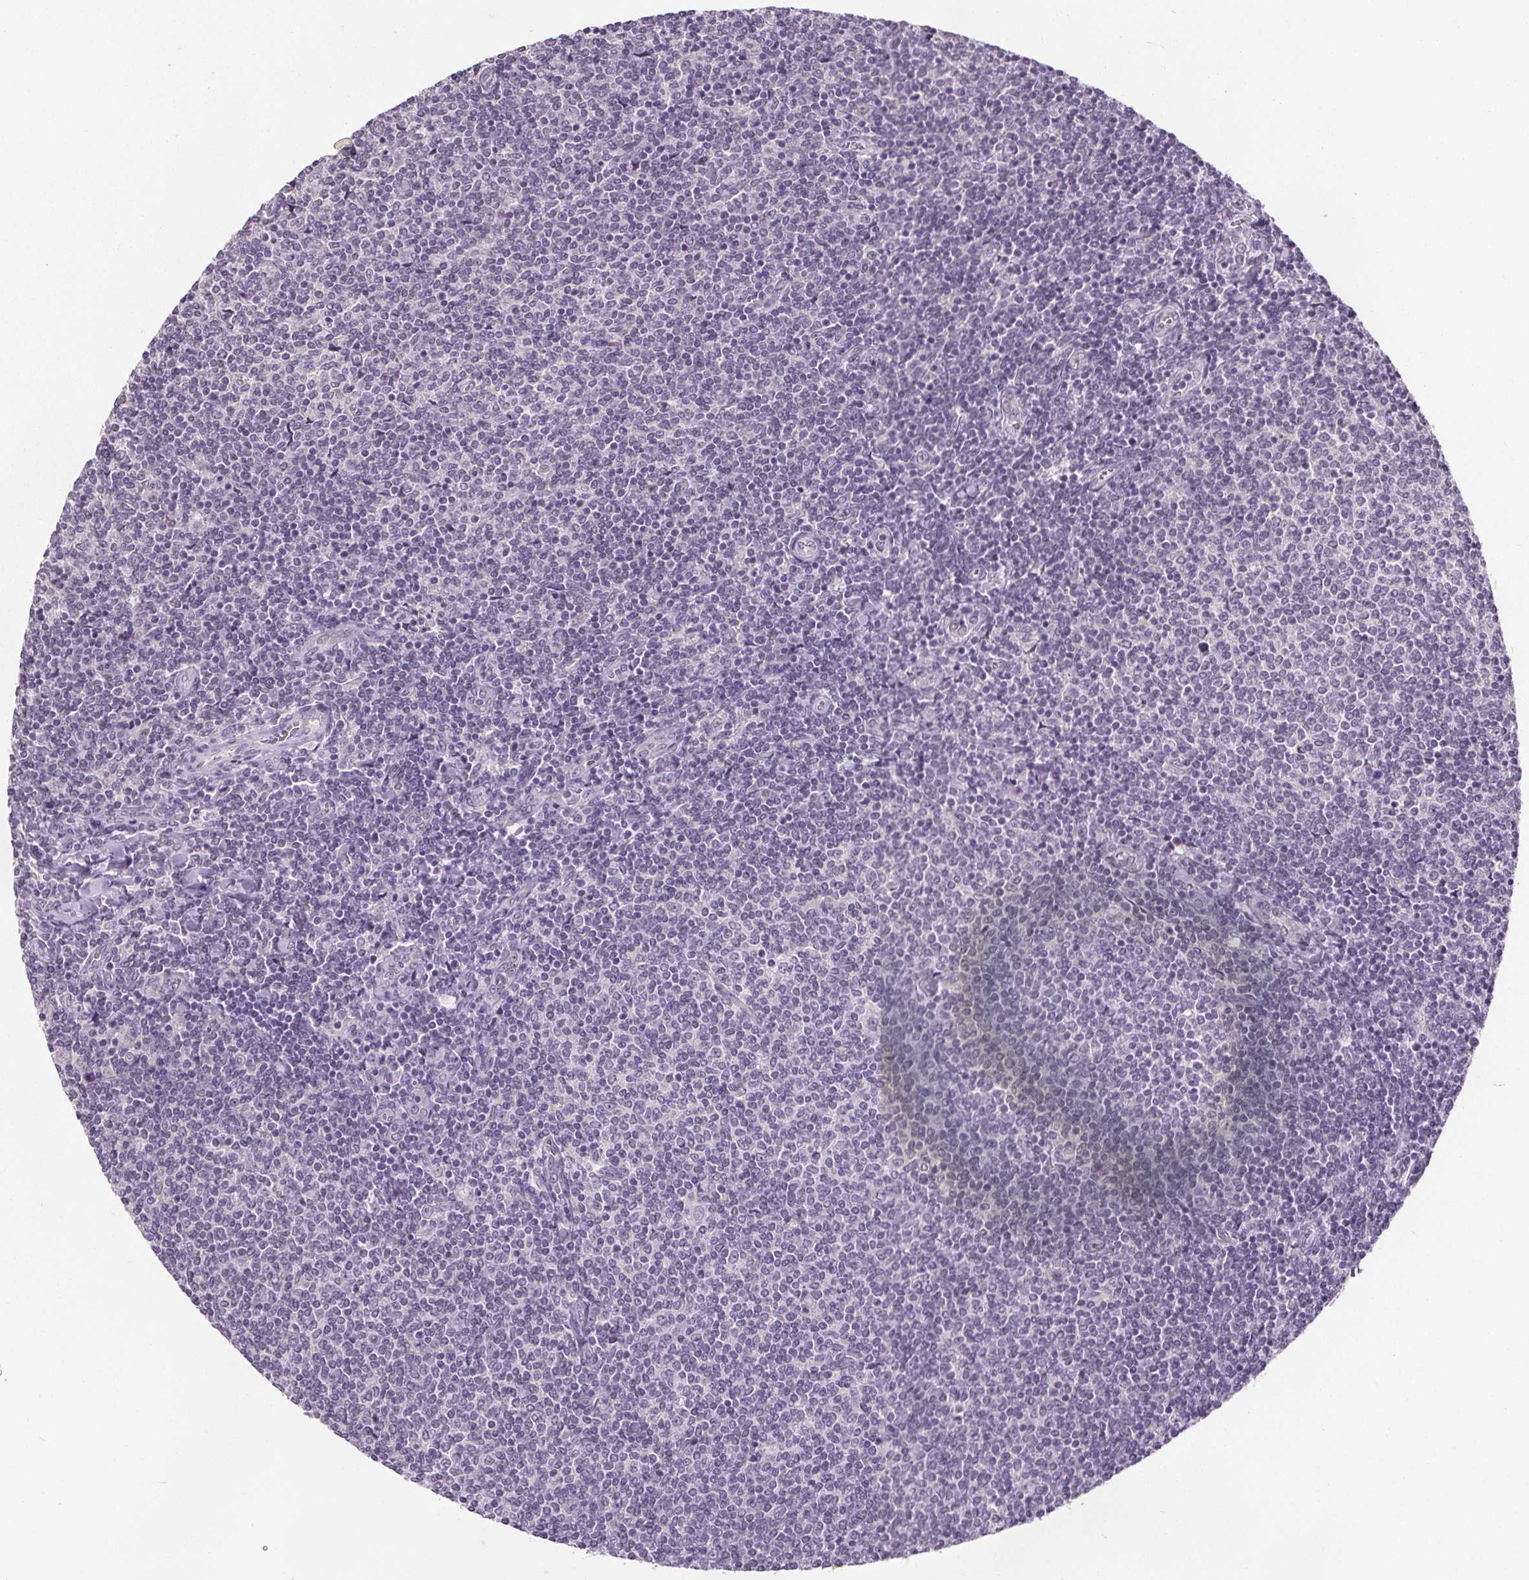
{"staining": {"intensity": "negative", "quantity": "none", "location": "none"}, "tissue": "lymphoma", "cell_type": "Tumor cells", "image_type": "cancer", "snomed": [{"axis": "morphology", "description": "Malignant lymphoma, non-Hodgkin's type, Low grade"}, {"axis": "topography", "description": "Lymph node"}], "caption": "Immunohistochemistry image of neoplastic tissue: lymphoma stained with DAB (3,3'-diaminobenzidine) demonstrates no significant protein expression in tumor cells.", "gene": "SLC2A9", "patient": {"sex": "male", "age": 52}}